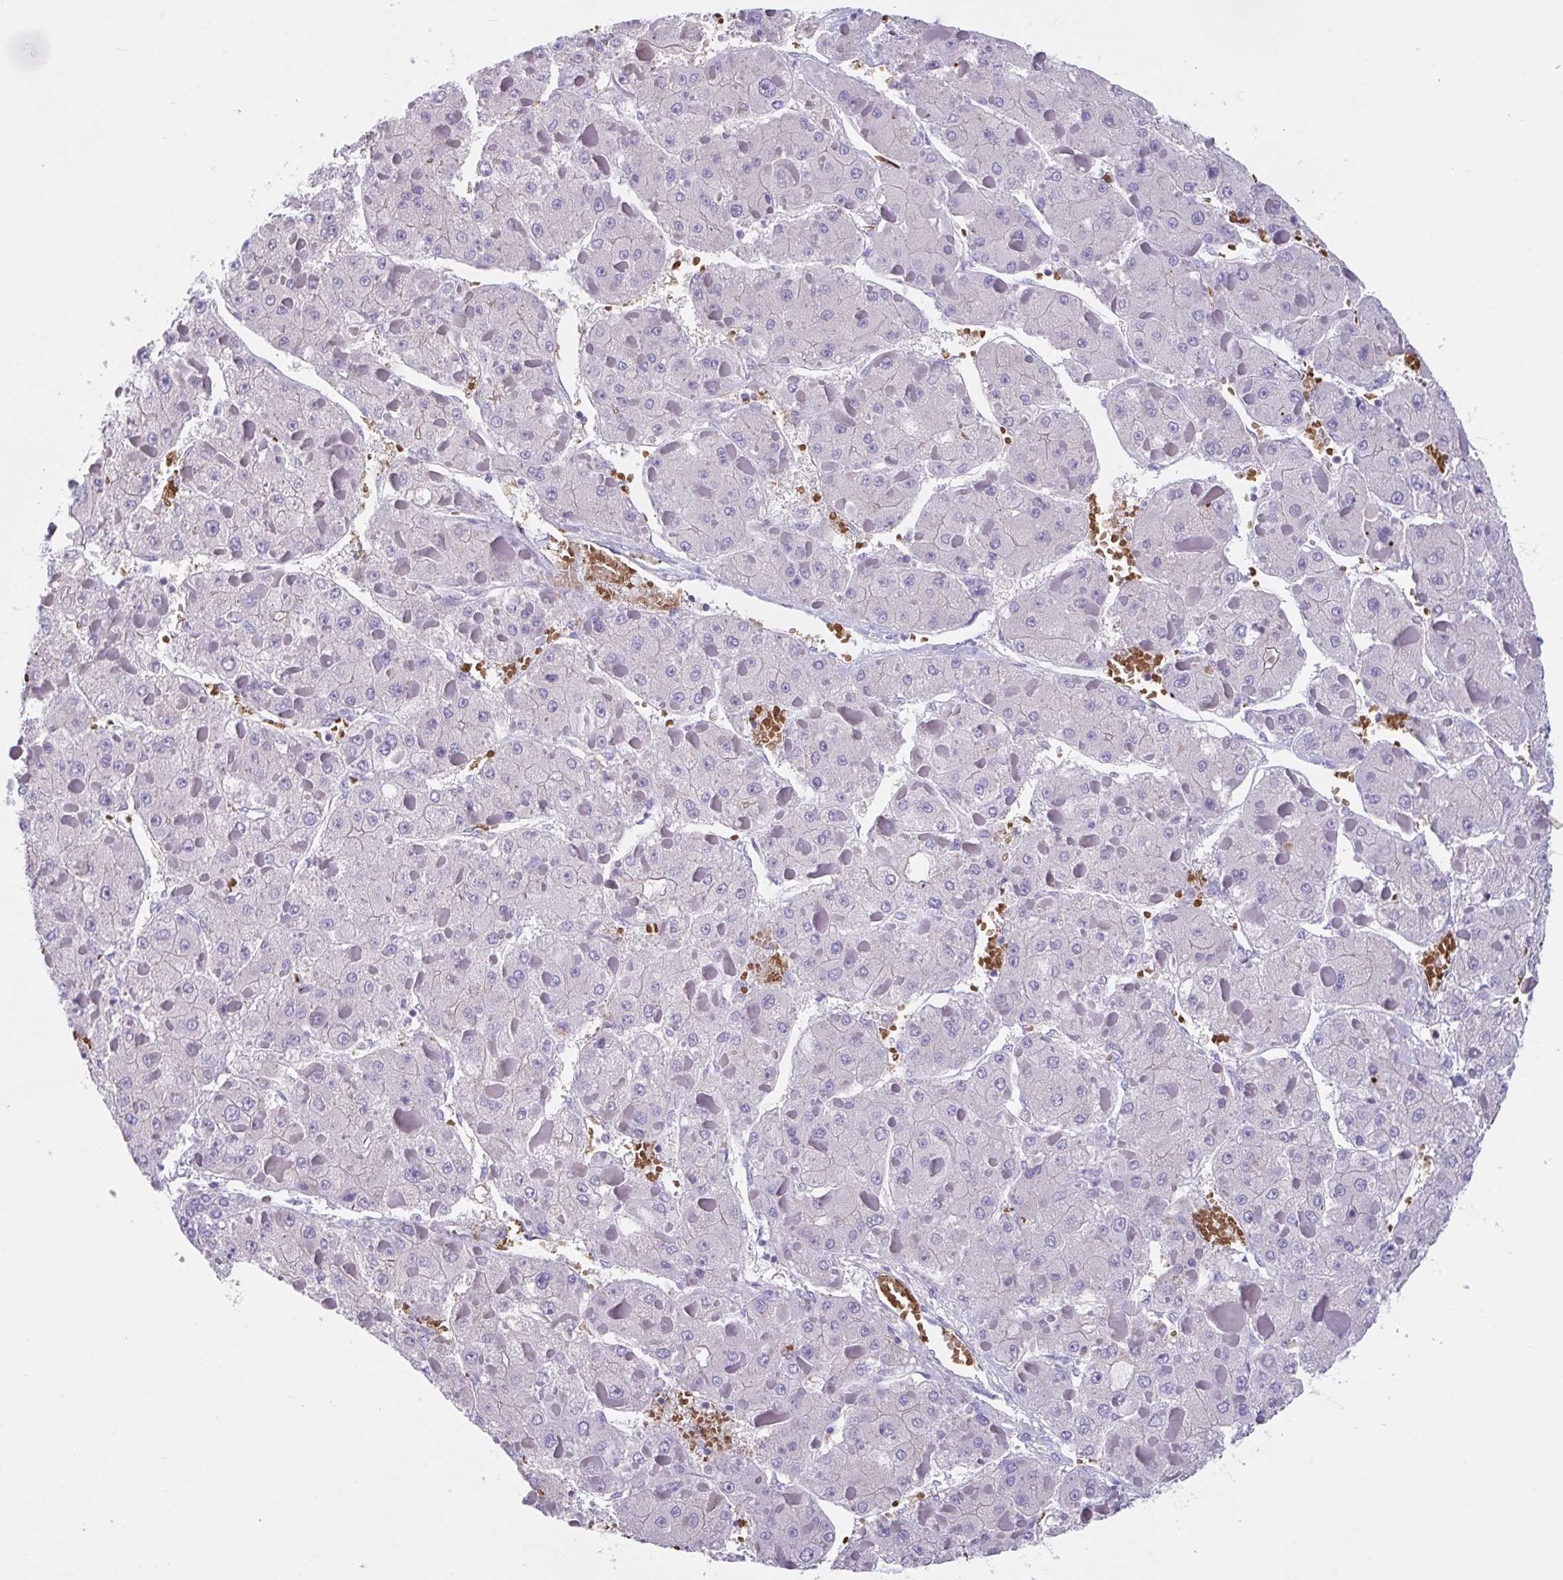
{"staining": {"intensity": "negative", "quantity": "none", "location": "none"}, "tissue": "liver cancer", "cell_type": "Tumor cells", "image_type": "cancer", "snomed": [{"axis": "morphology", "description": "Carcinoma, Hepatocellular, NOS"}, {"axis": "topography", "description": "Liver"}], "caption": "This is an IHC micrograph of human hepatocellular carcinoma (liver). There is no staining in tumor cells.", "gene": "TTC30B", "patient": {"sex": "female", "age": 73}}